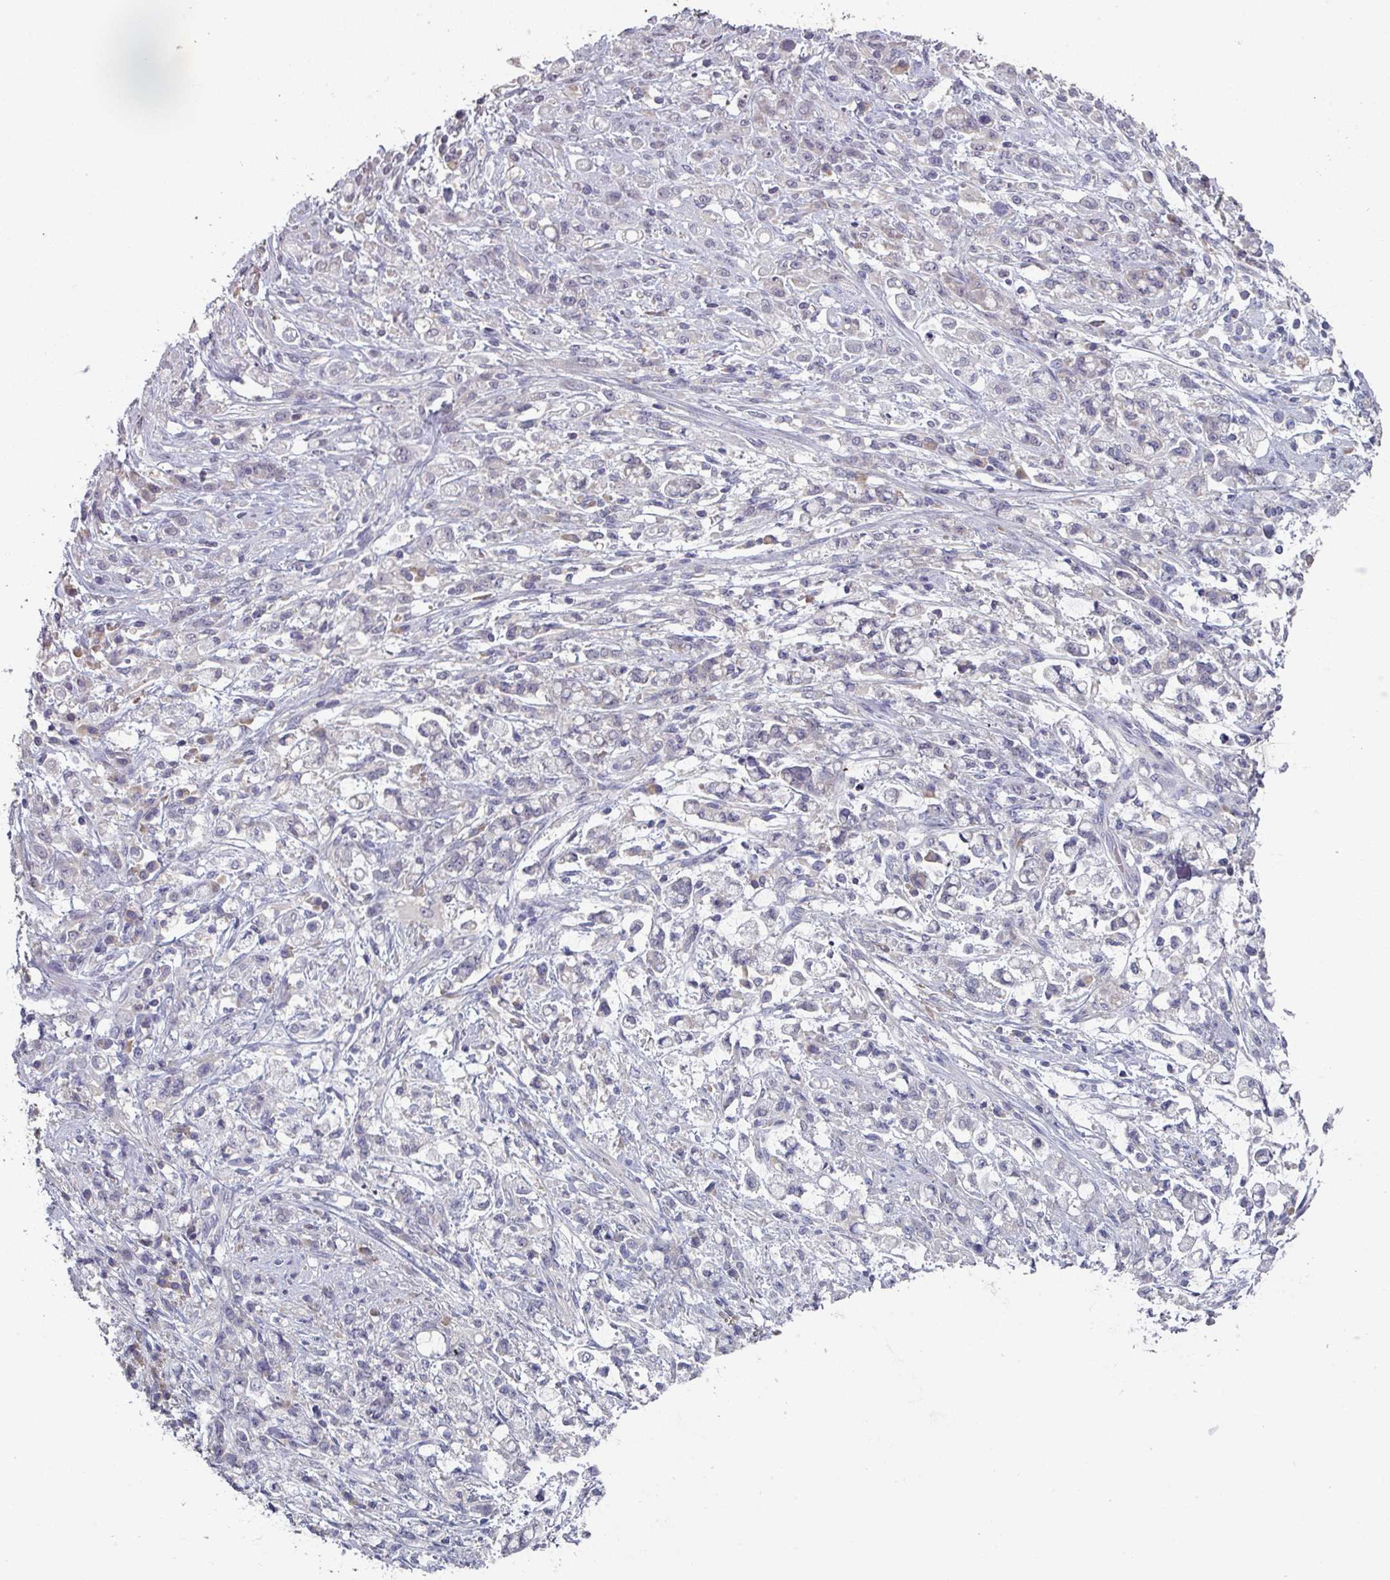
{"staining": {"intensity": "negative", "quantity": "none", "location": "none"}, "tissue": "stomach cancer", "cell_type": "Tumor cells", "image_type": "cancer", "snomed": [{"axis": "morphology", "description": "Adenocarcinoma, NOS"}, {"axis": "topography", "description": "Stomach"}], "caption": "A high-resolution micrograph shows IHC staining of adenocarcinoma (stomach), which reveals no significant positivity in tumor cells.", "gene": "PRAMEF8", "patient": {"sex": "female", "age": 60}}